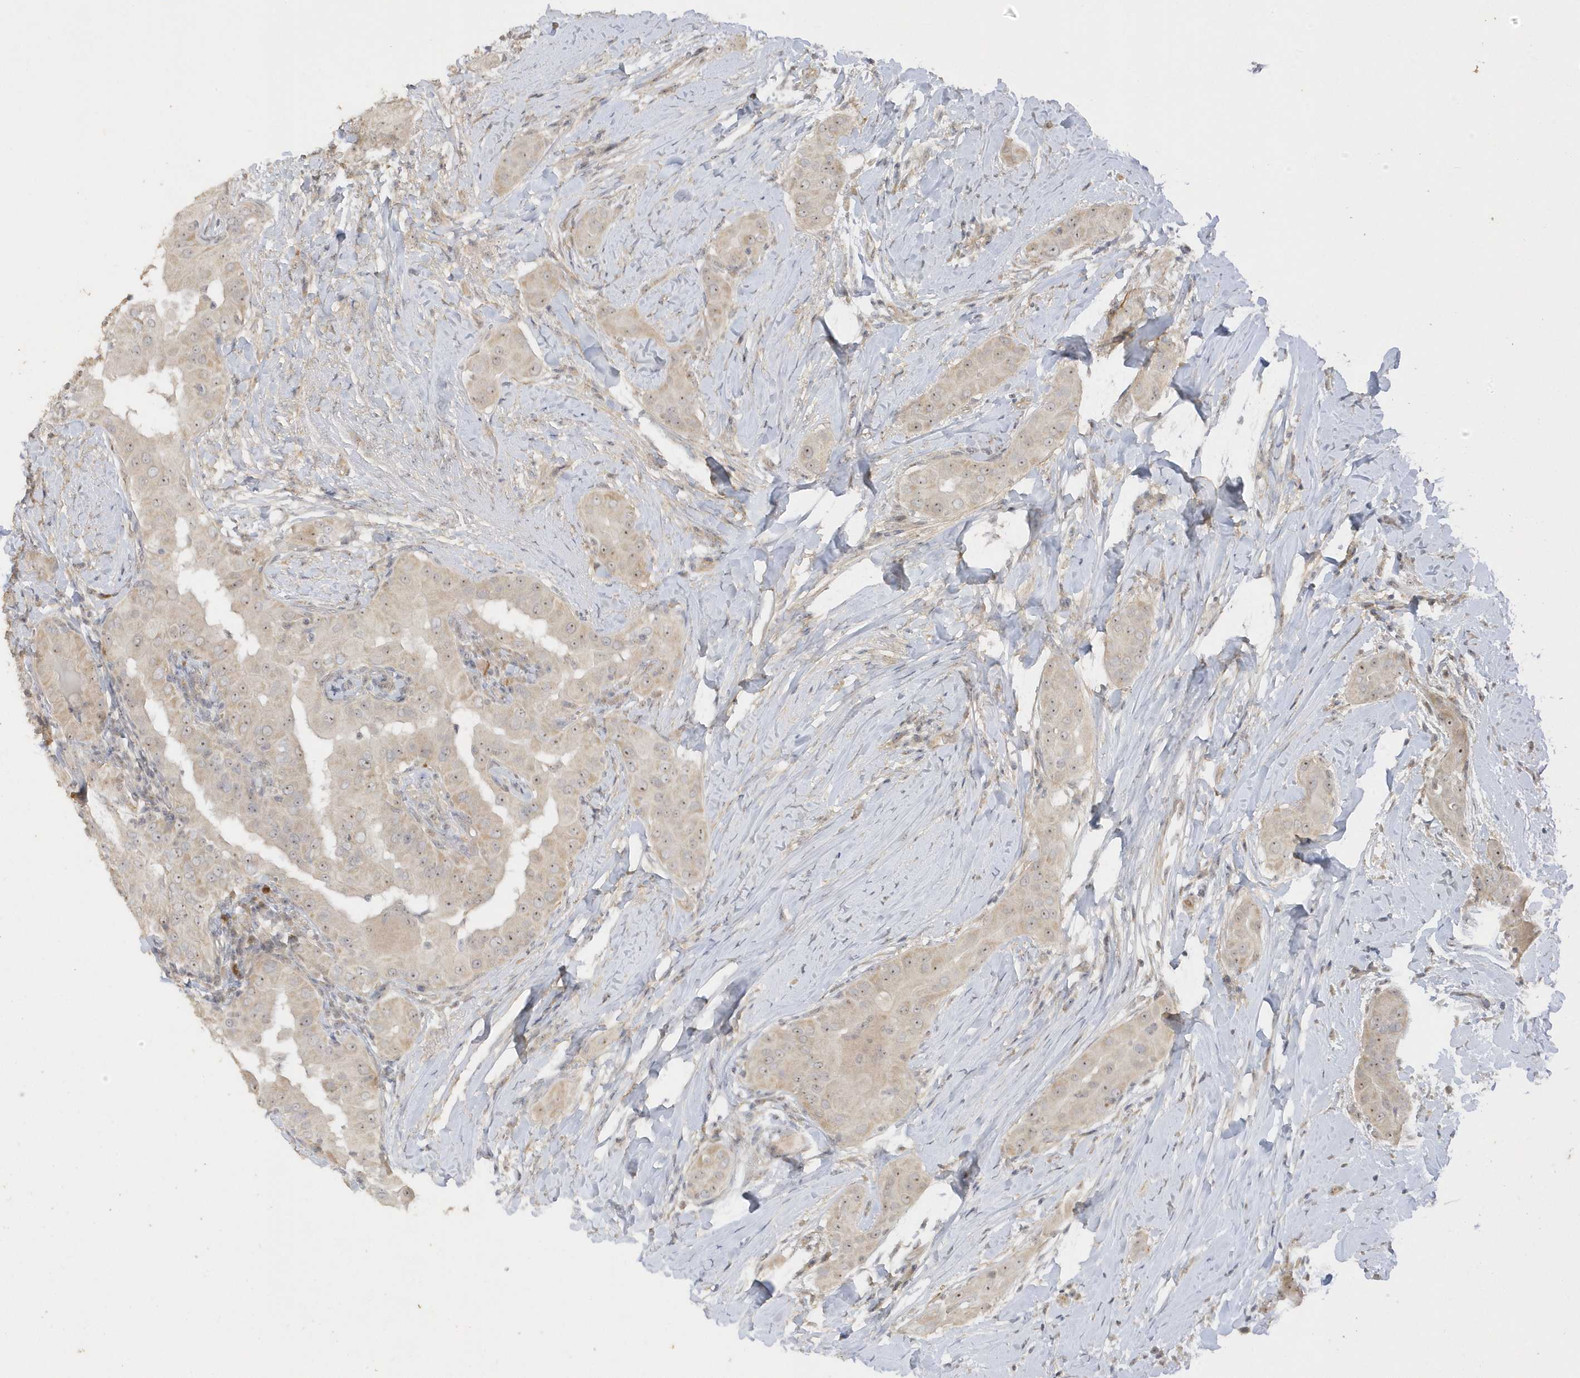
{"staining": {"intensity": "weak", "quantity": ">75%", "location": "cytoplasmic/membranous,nuclear"}, "tissue": "thyroid cancer", "cell_type": "Tumor cells", "image_type": "cancer", "snomed": [{"axis": "morphology", "description": "Papillary adenocarcinoma, NOS"}, {"axis": "topography", "description": "Thyroid gland"}], "caption": "Immunohistochemistry (IHC) staining of thyroid cancer, which displays low levels of weak cytoplasmic/membranous and nuclear expression in about >75% of tumor cells indicating weak cytoplasmic/membranous and nuclear protein positivity. The staining was performed using DAB (3,3'-diaminobenzidine) (brown) for protein detection and nuclei were counterstained in hematoxylin (blue).", "gene": "DDX18", "patient": {"sex": "male", "age": 33}}